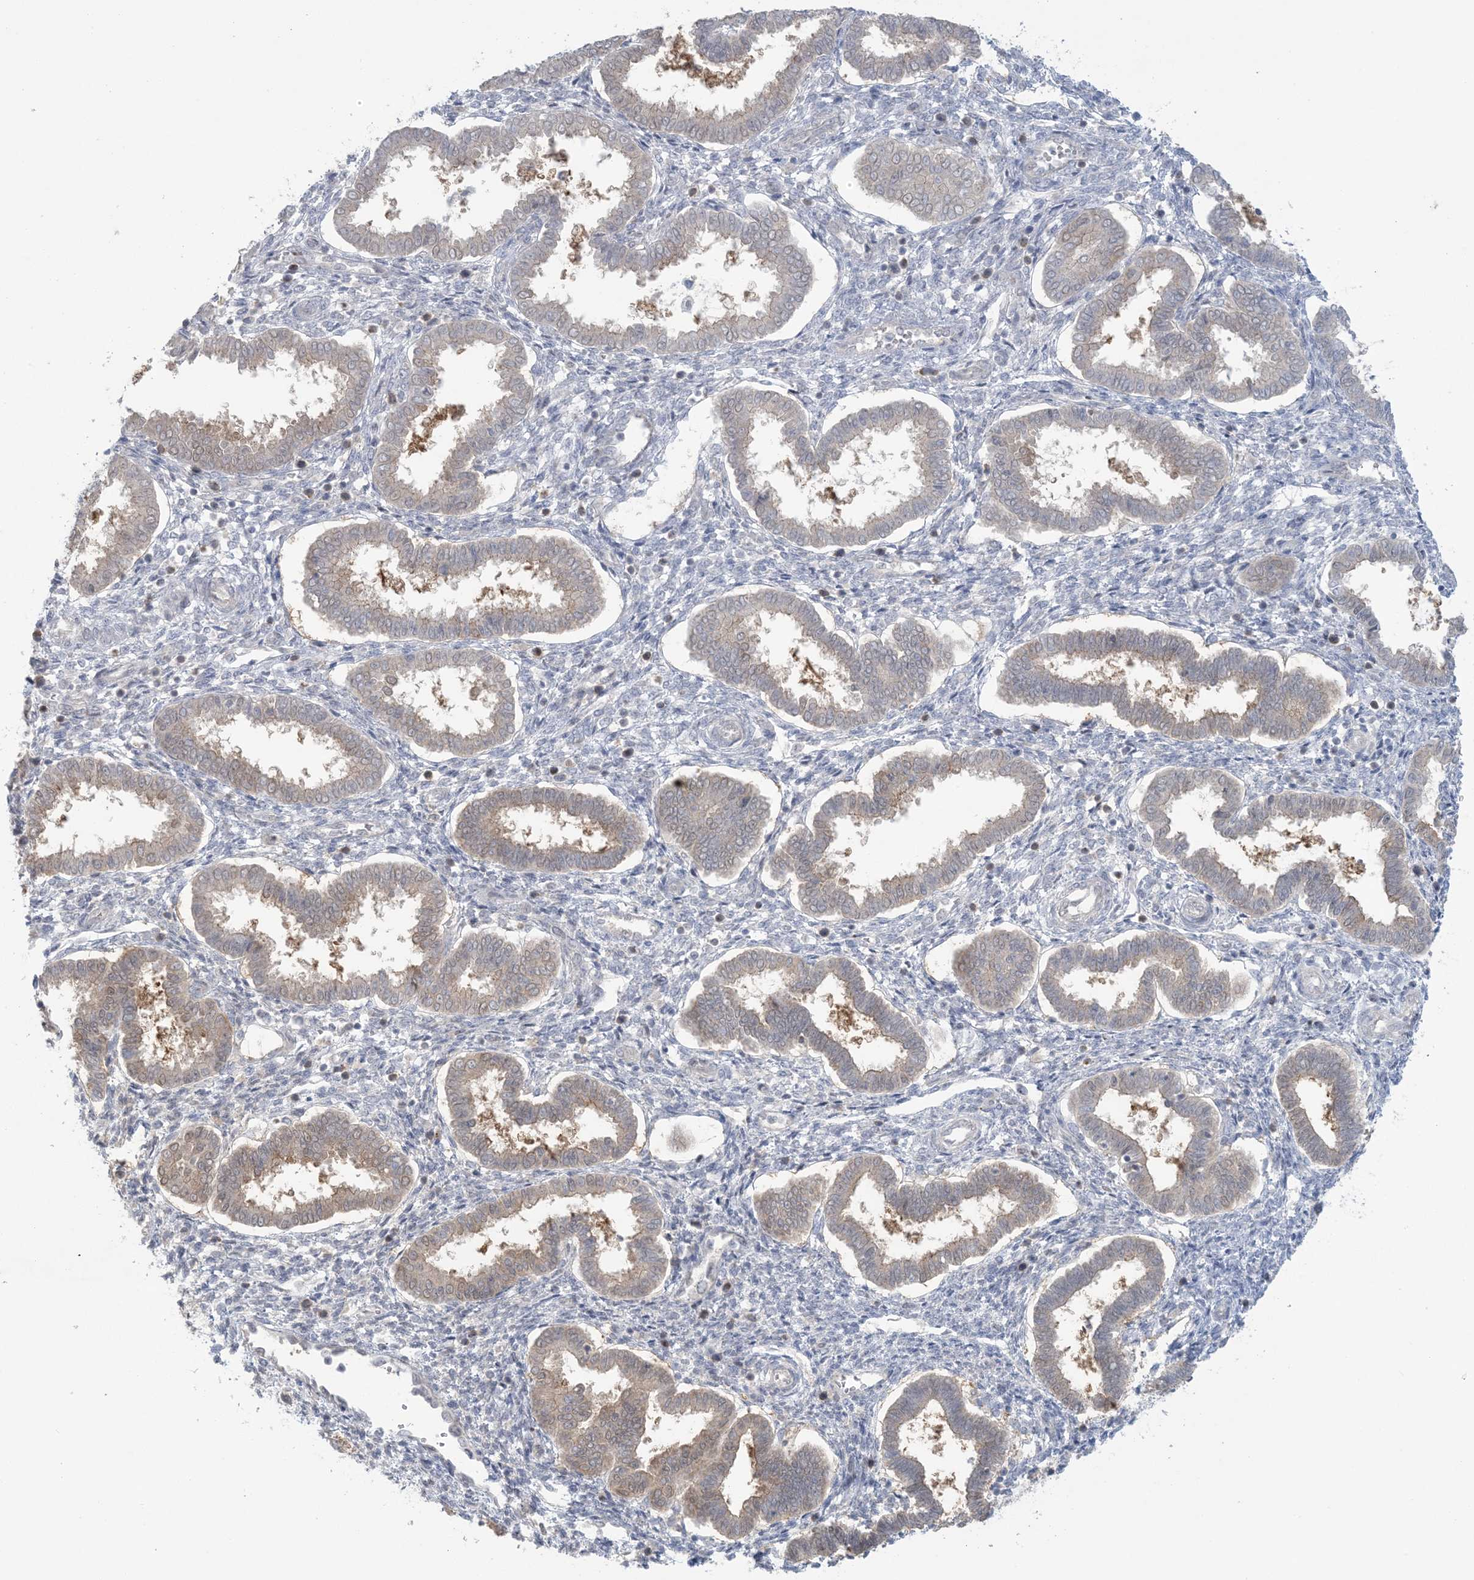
{"staining": {"intensity": "negative", "quantity": "none", "location": "none"}, "tissue": "endometrium", "cell_type": "Cells in endometrial stroma", "image_type": "normal", "snomed": [{"axis": "morphology", "description": "Normal tissue, NOS"}, {"axis": "topography", "description": "Endometrium"}], "caption": "Cells in endometrial stroma are negative for brown protein staining in unremarkable endometrium. (IHC, brightfield microscopy, high magnification).", "gene": "NRBP2", "patient": {"sex": "female", "age": 24}}